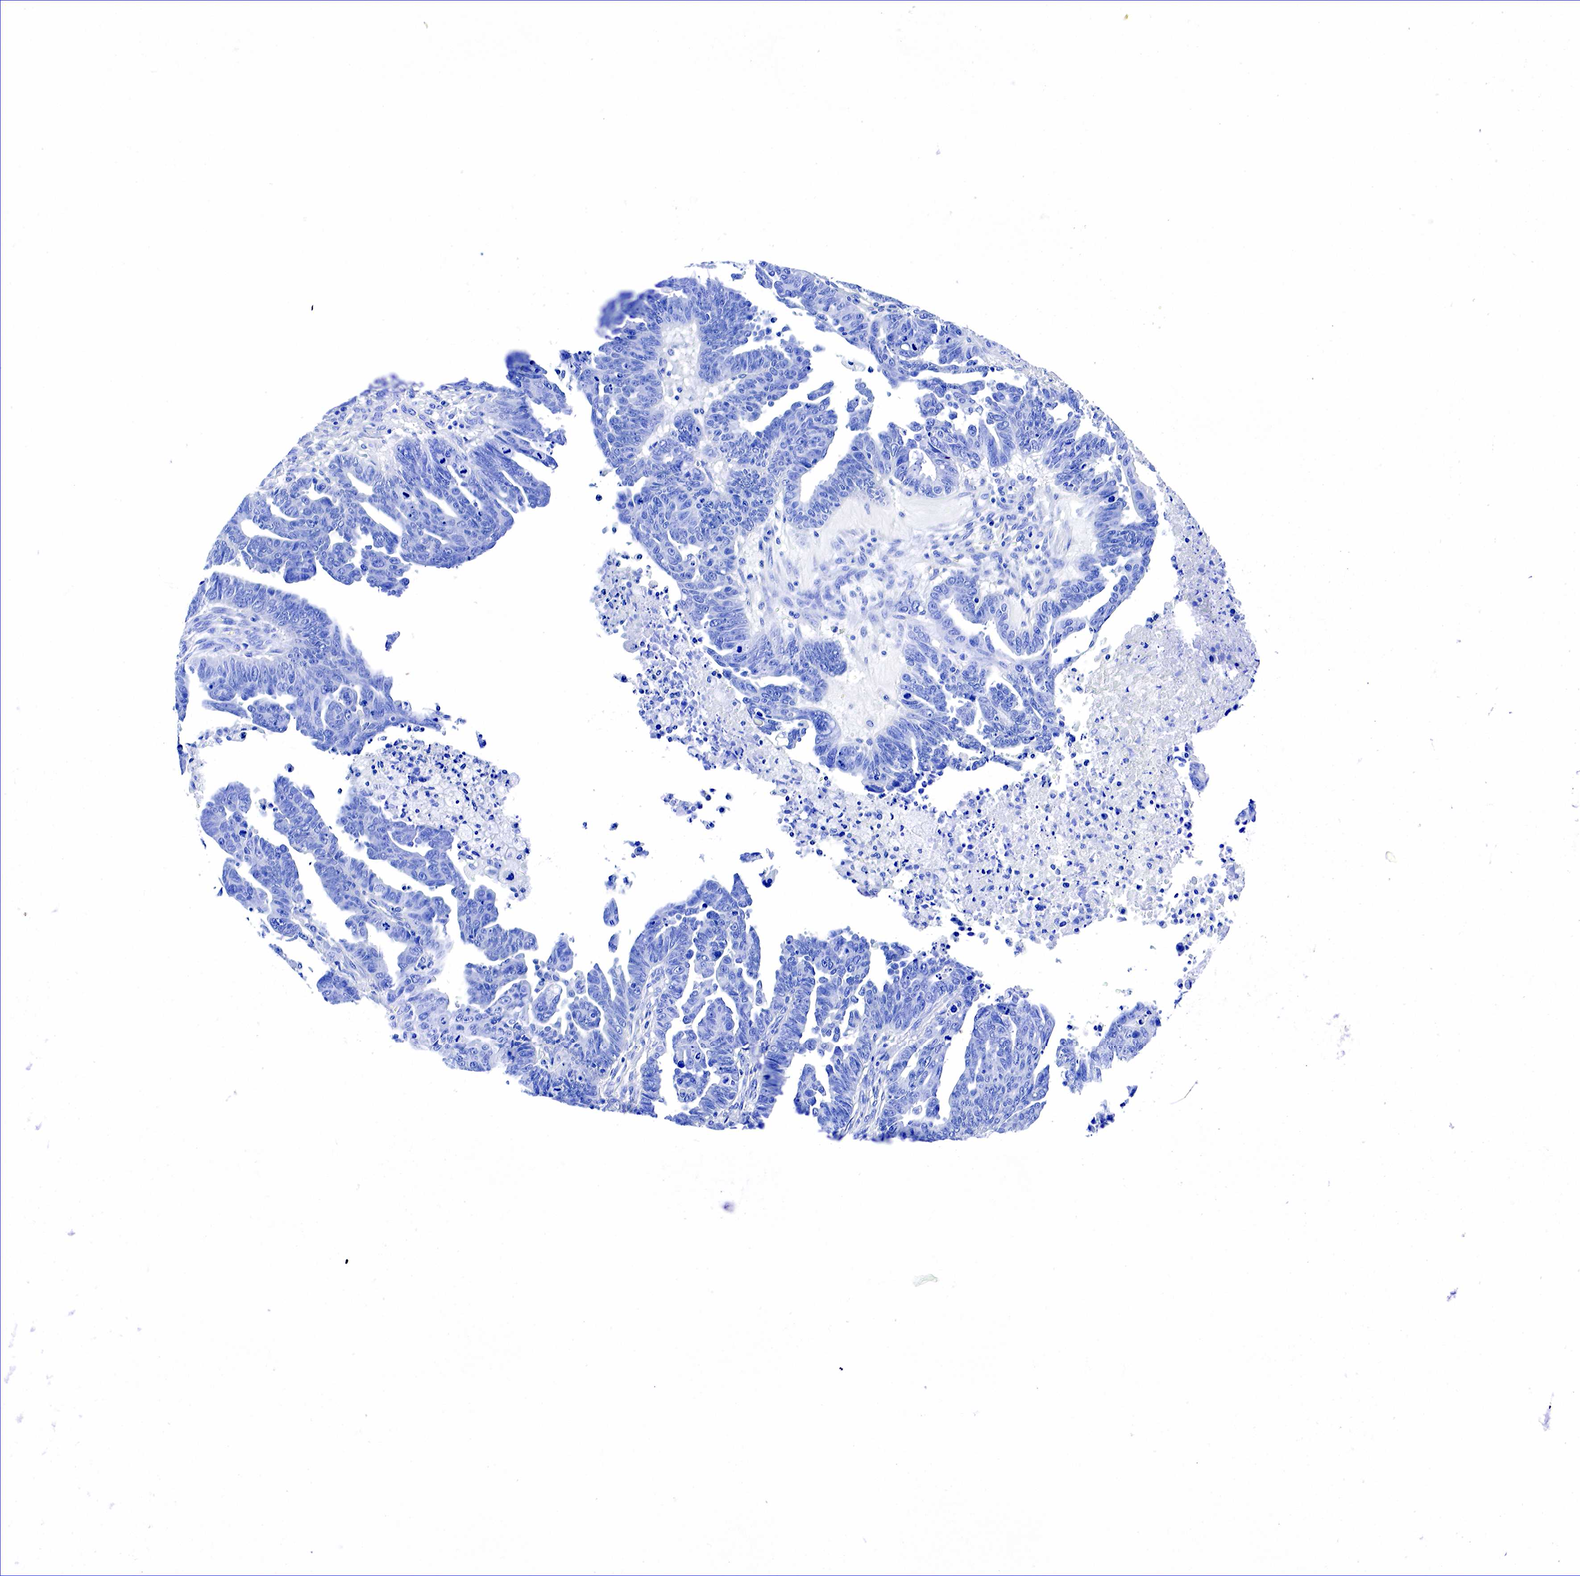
{"staining": {"intensity": "negative", "quantity": "none", "location": "none"}, "tissue": "ovarian cancer", "cell_type": "Tumor cells", "image_type": "cancer", "snomed": [{"axis": "morphology", "description": "Carcinoma, endometroid"}, {"axis": "morphology", "description": "Cystadenocarcinoma, serous, NOS"}, {"axis": "topography", "description": "Ovary"}], "caption": "The IHC image has no significant expression in tumor cells of ovarian cancer (serous cystadenocarcinoma) tissue. Nuclei are stained in blue.", "gene": "GAST", "patient": {"sex": "female", "age": 45}}